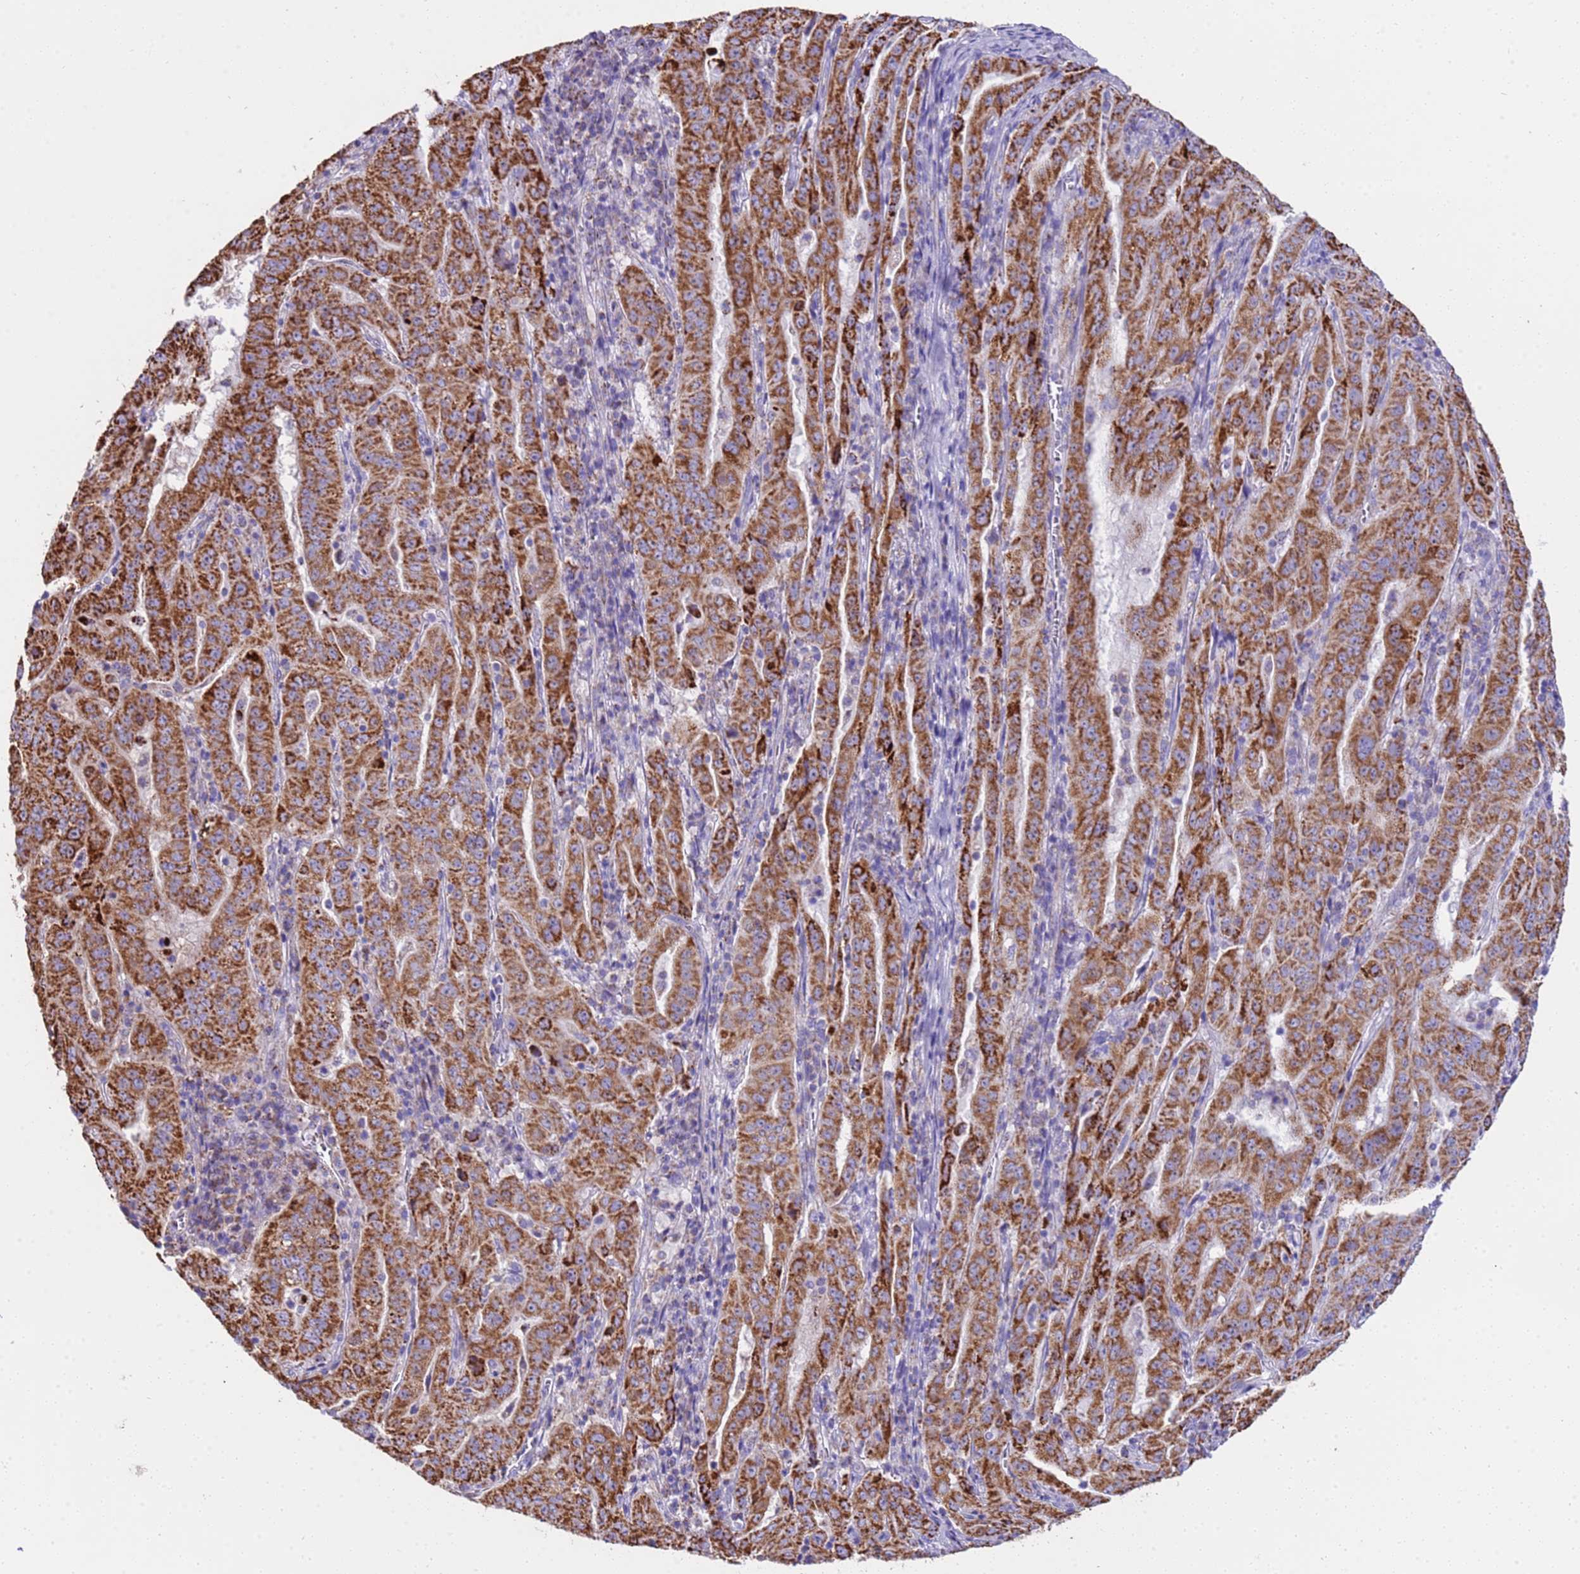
{"staining": {"intensity": "strong", "quantity": ">75%", "location": "cytoplasmic/membranous"}, "tissue": "pancreatic cancer", "cell_type": "Tumor cells", "image_type": "cancer", "snomed": [{"axis": "morphology", "description": "Adenocarcinoma, NOS"}, {"axis": "topography", "description": "Pancreas"}], "caption": "Pancreatic cancer (adenocarcinoma) stained with a brown dye demonstrates strong cytoplasmic/membranous positive positivity in about >75% of tumor cells.", "gene": "RNF165", "patient": {"sex": "male", "age": 63}}